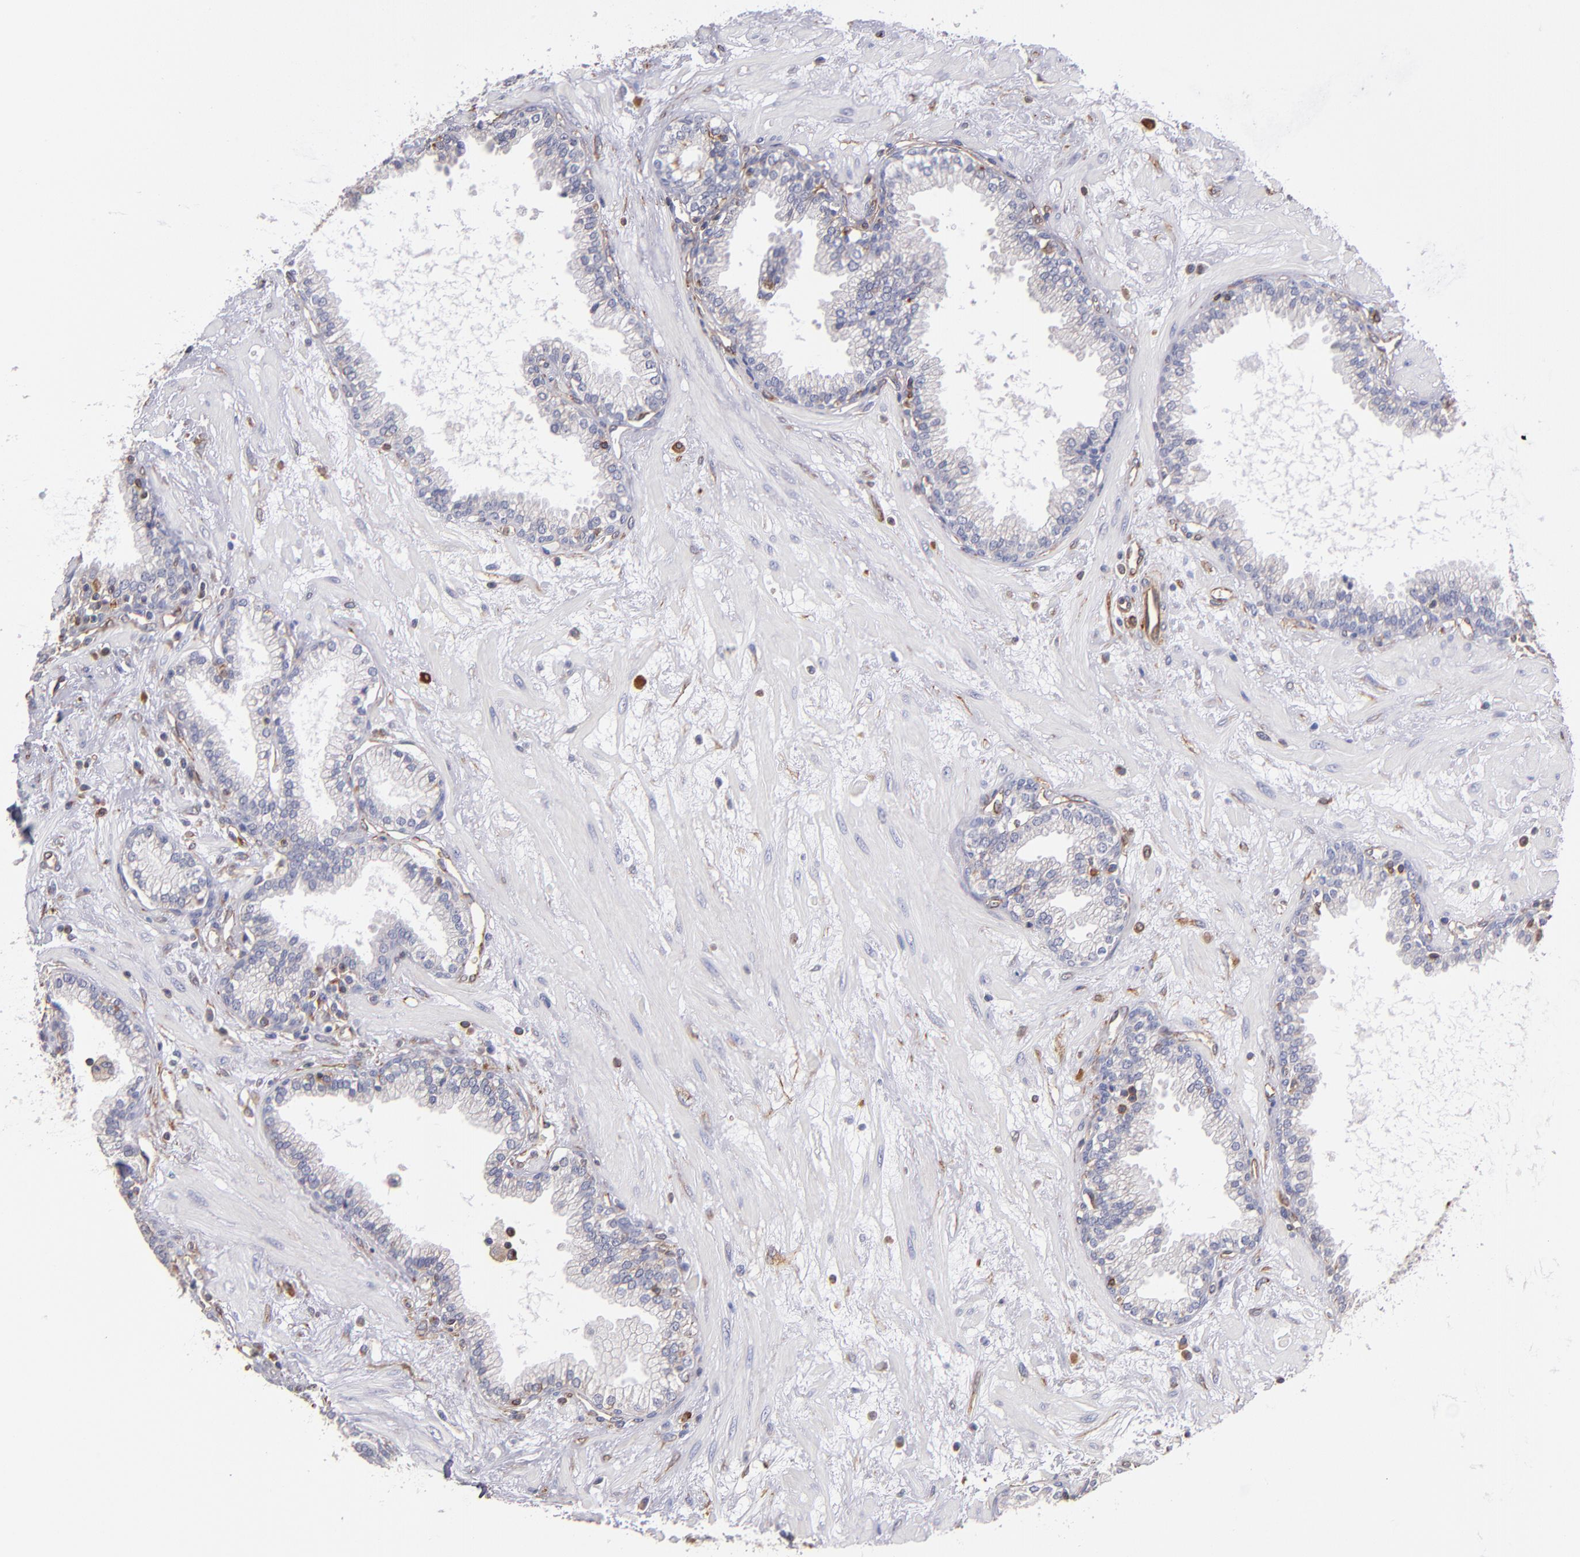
{"staining": {"intensity": "negative", "quantity": "none", "location": "none"}, "tissue": "prostate", "cell_type": "Glandular cells", "image_type": "normal", "snomed": [{"axis": "morphology", "description": "Normal tissue, NOS"}, {"axis": "topography", "description": "Prostate"}], "caption": "Histopathology image shows no protein expression in glandular cells of benign prostate.", "gene": "ABCC1", "patient": {"sex": "male", "age": 64}}